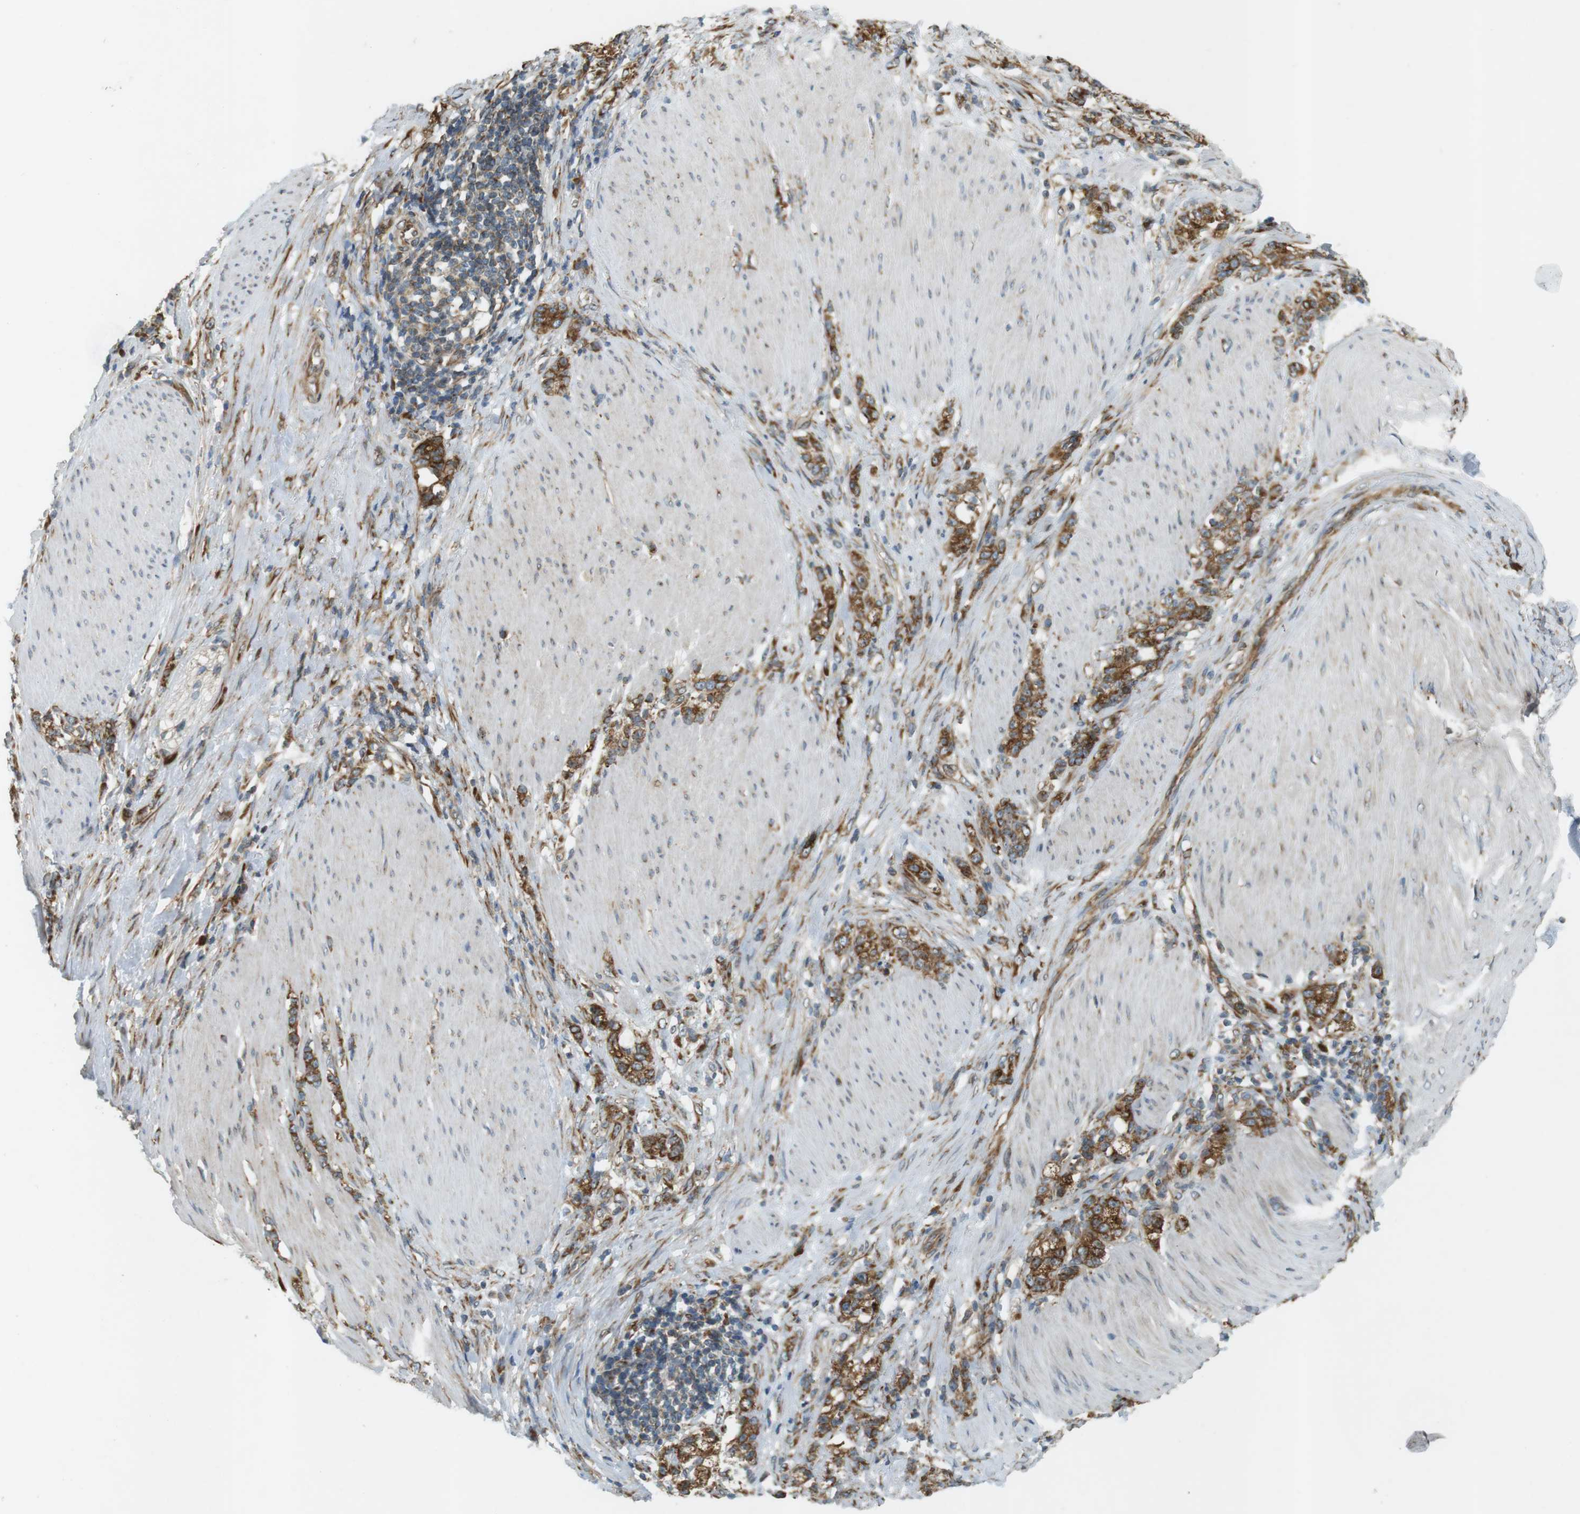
{"staining": {"intensity": "strong", "quantity": "25%-75%", "location": "cytoplasmic/membranous"}, "tissue": "stomach cancer", "cell_type": "Tumor cells", "image_type": "cancer", "snomed": [{"axis": "morphology", "description": "Adenocarcinoma, NOS"}, {"axis": "topography", "description": "Stomach"}], "caption": "A histopathology image showing strong cytoplasmic/membranous positivity in approximately 25%-75% of tumor cells in stomach adenocarcinoma, as visualized by brown immunohistochemical staining.", "gene": "SLC41A1", "patient": {"sex": "female", "age": 75}}